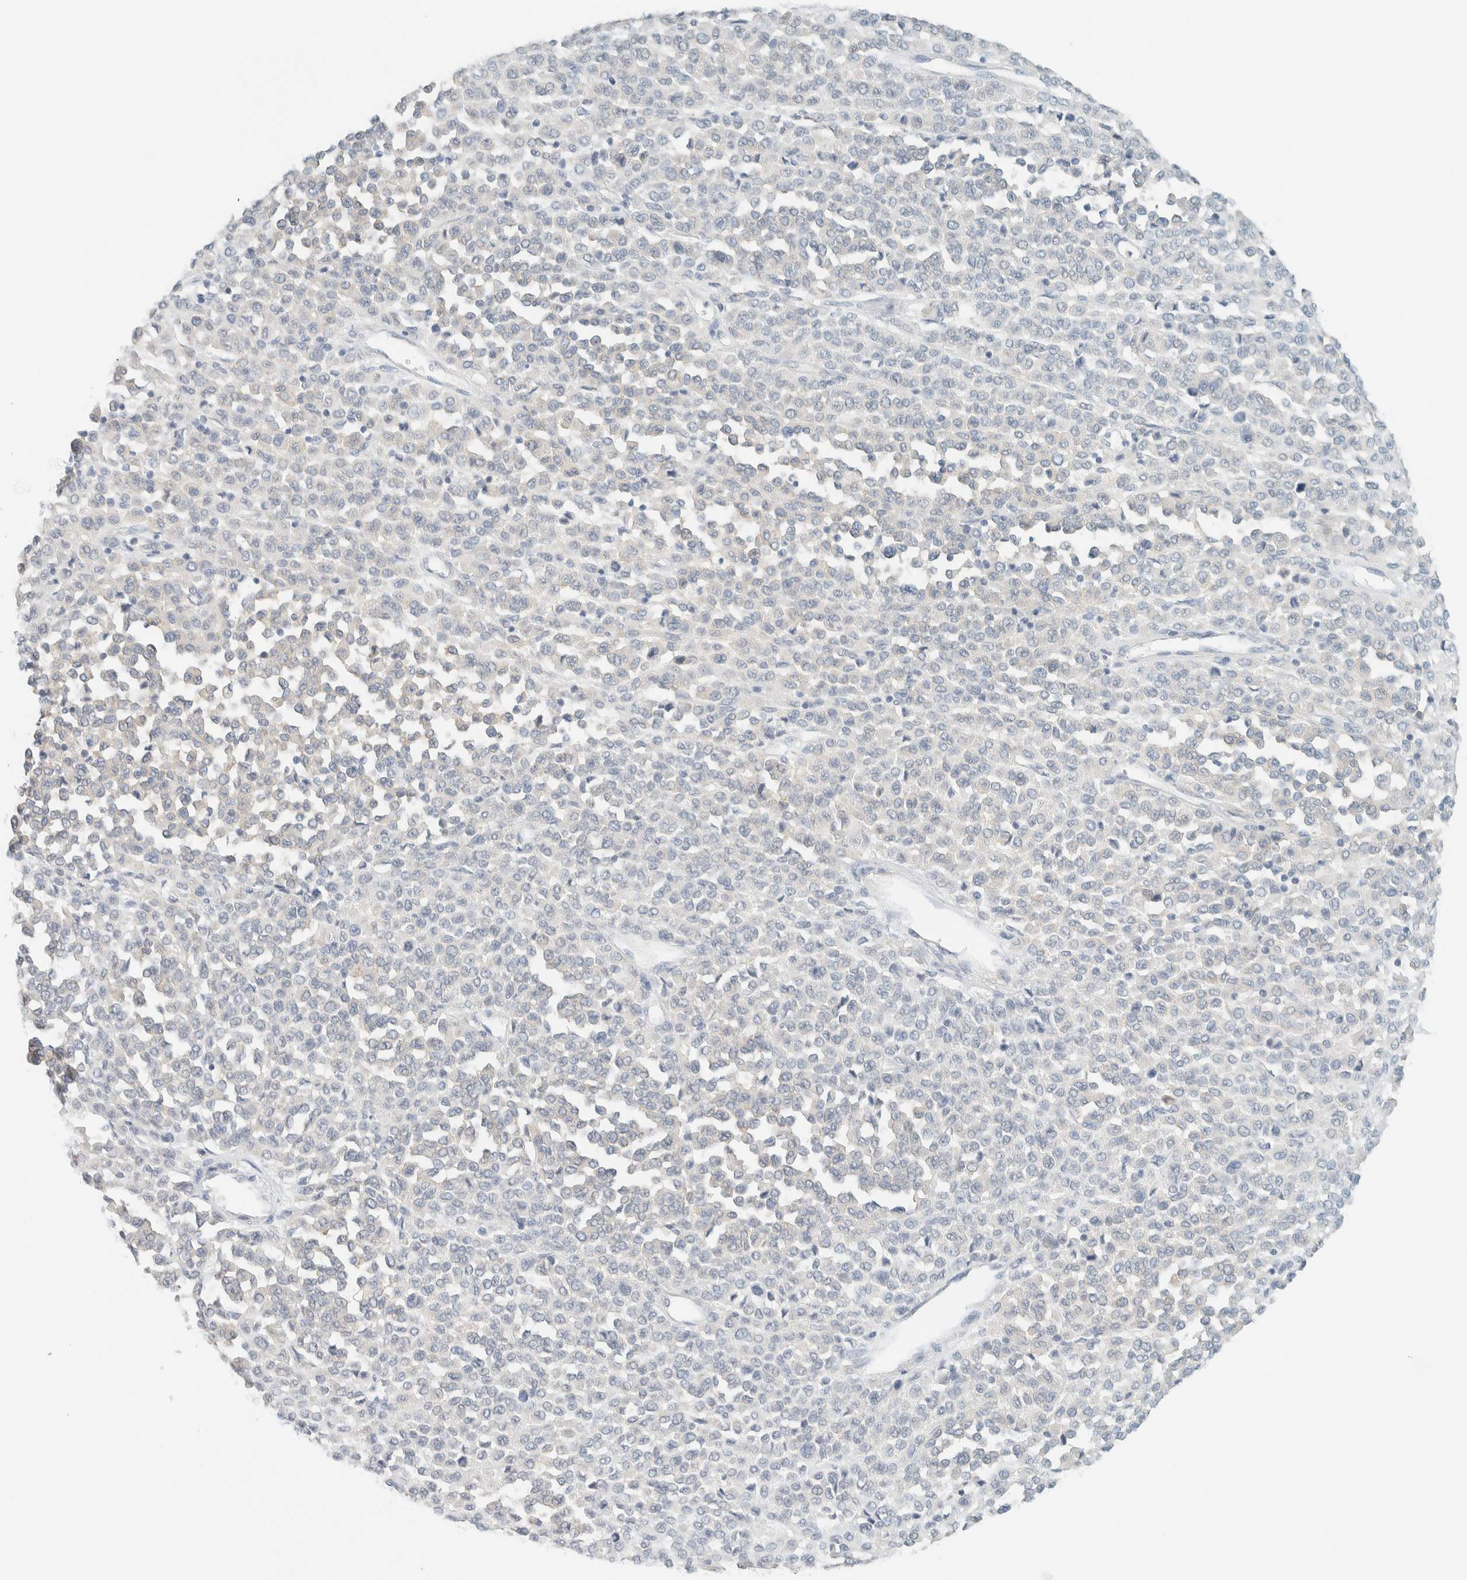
{"staining": {"intensity": "weak", "quantity": "<25%", "location": "cytoplasmic/membranous"}, "tissue": "melanoma", "cell_type": "Tumor cells", "image_type": "cancer", "snomed": [{"axis": "morphology", "description": "Malignant melanoma, Metastatic site"}, {"axis": "topography", "description": "Pancreas"}], "caption": "A high-resolution micrograph shows IHC staining of melanoma, which exhibits no significant positivity in tumor cells.", "gene": "NDE1", "patient": {"sex": "female", "age": 30}}